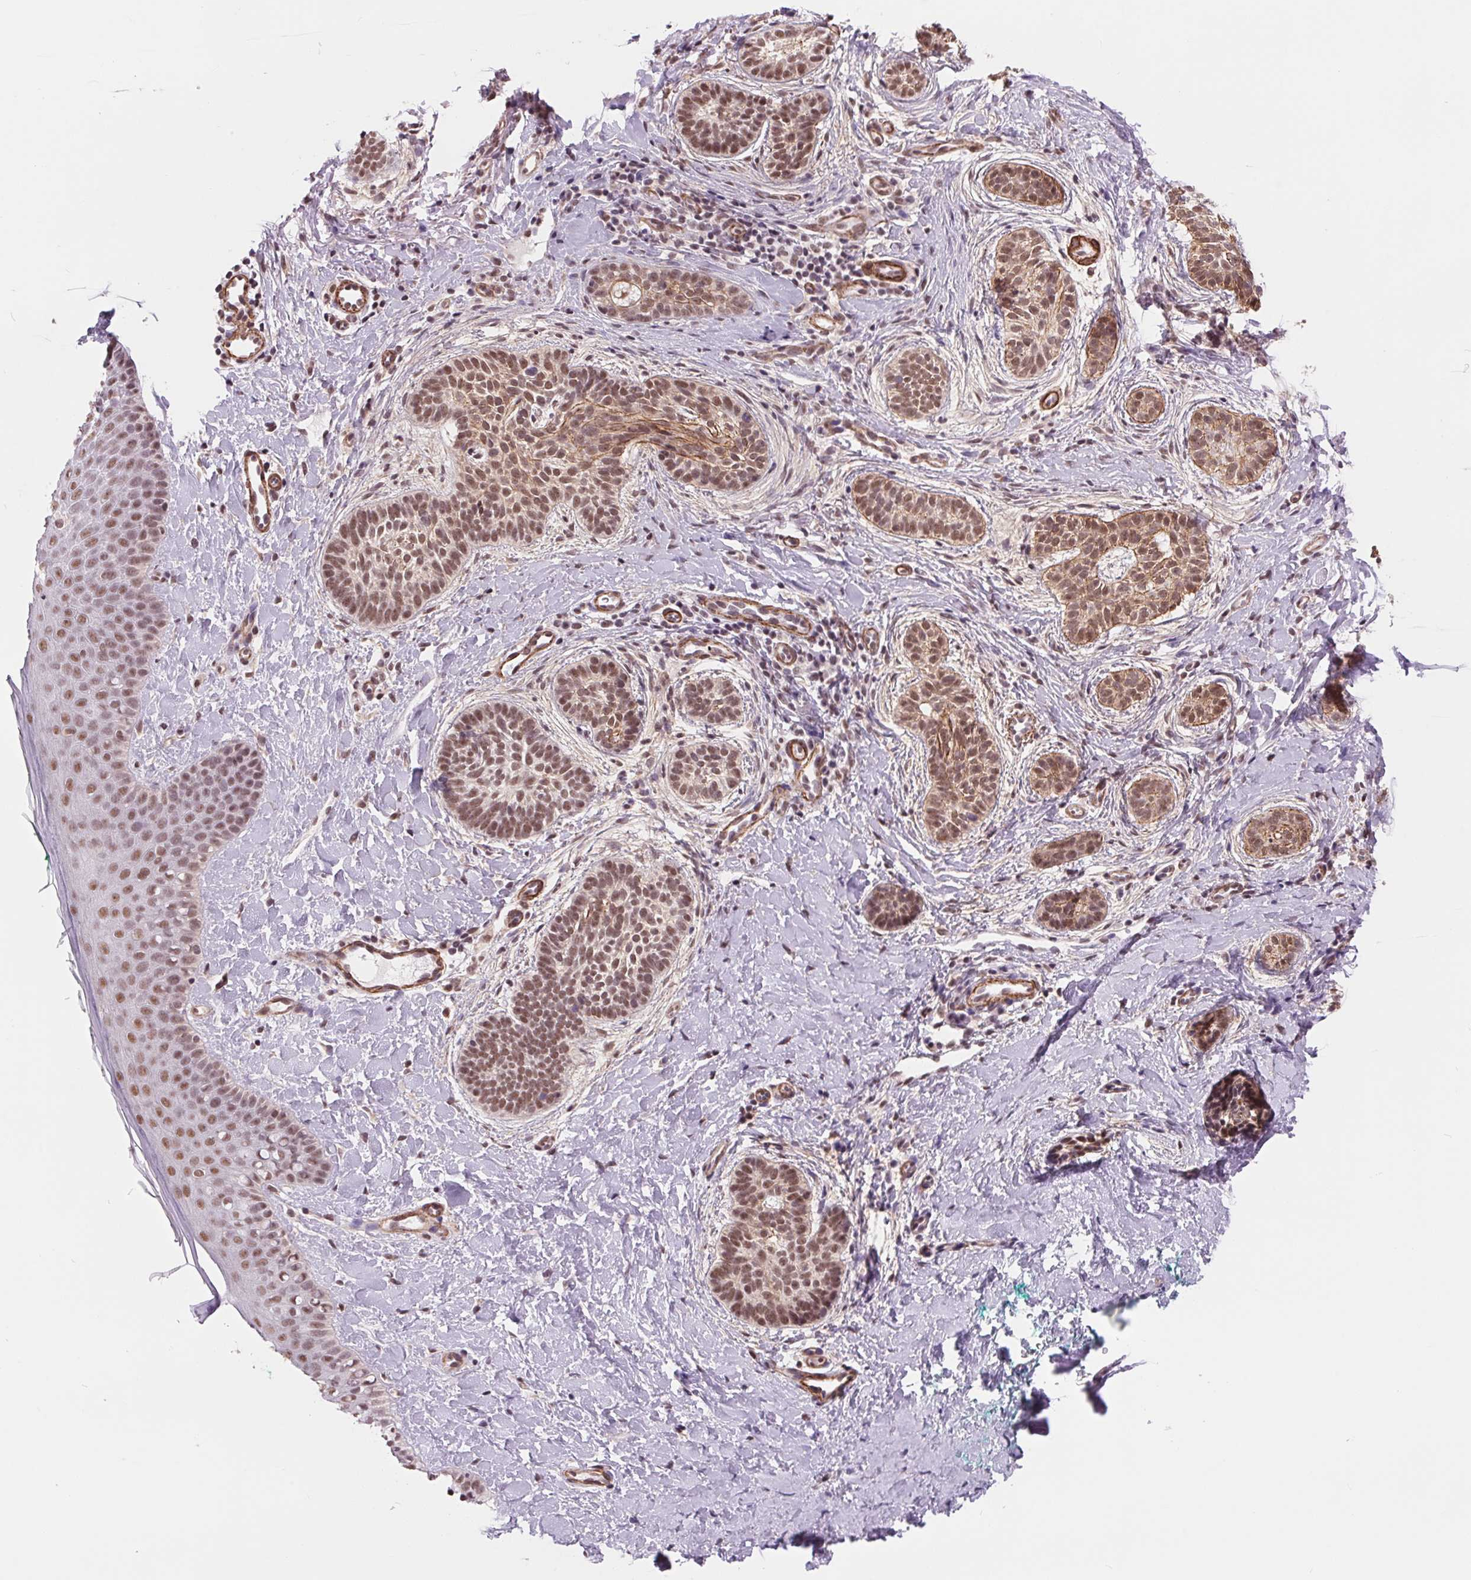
{"staining": {"intensity": "moderate", "quantity": ">75%", "location": "cytoplasmic/membranous,nuclear"}, "tissue": "skin cancer", "cell_type": "Tumor cells", "image_type": "cancer", "snomed": [{"axis": "morphology", "description": "Basal cell carcinoma"}, {"axis": "topography", "description": "Skin"}], "caption": "This image shows immunohistochemistry (IHC) staining of skin basal cell carcinoma, with medium moderate cytoplasmic/membranous and nuclear expression in about >75% of tumor cells.", "gene": "BCAT1", "patient": {"sex": "male", "age": 63}}